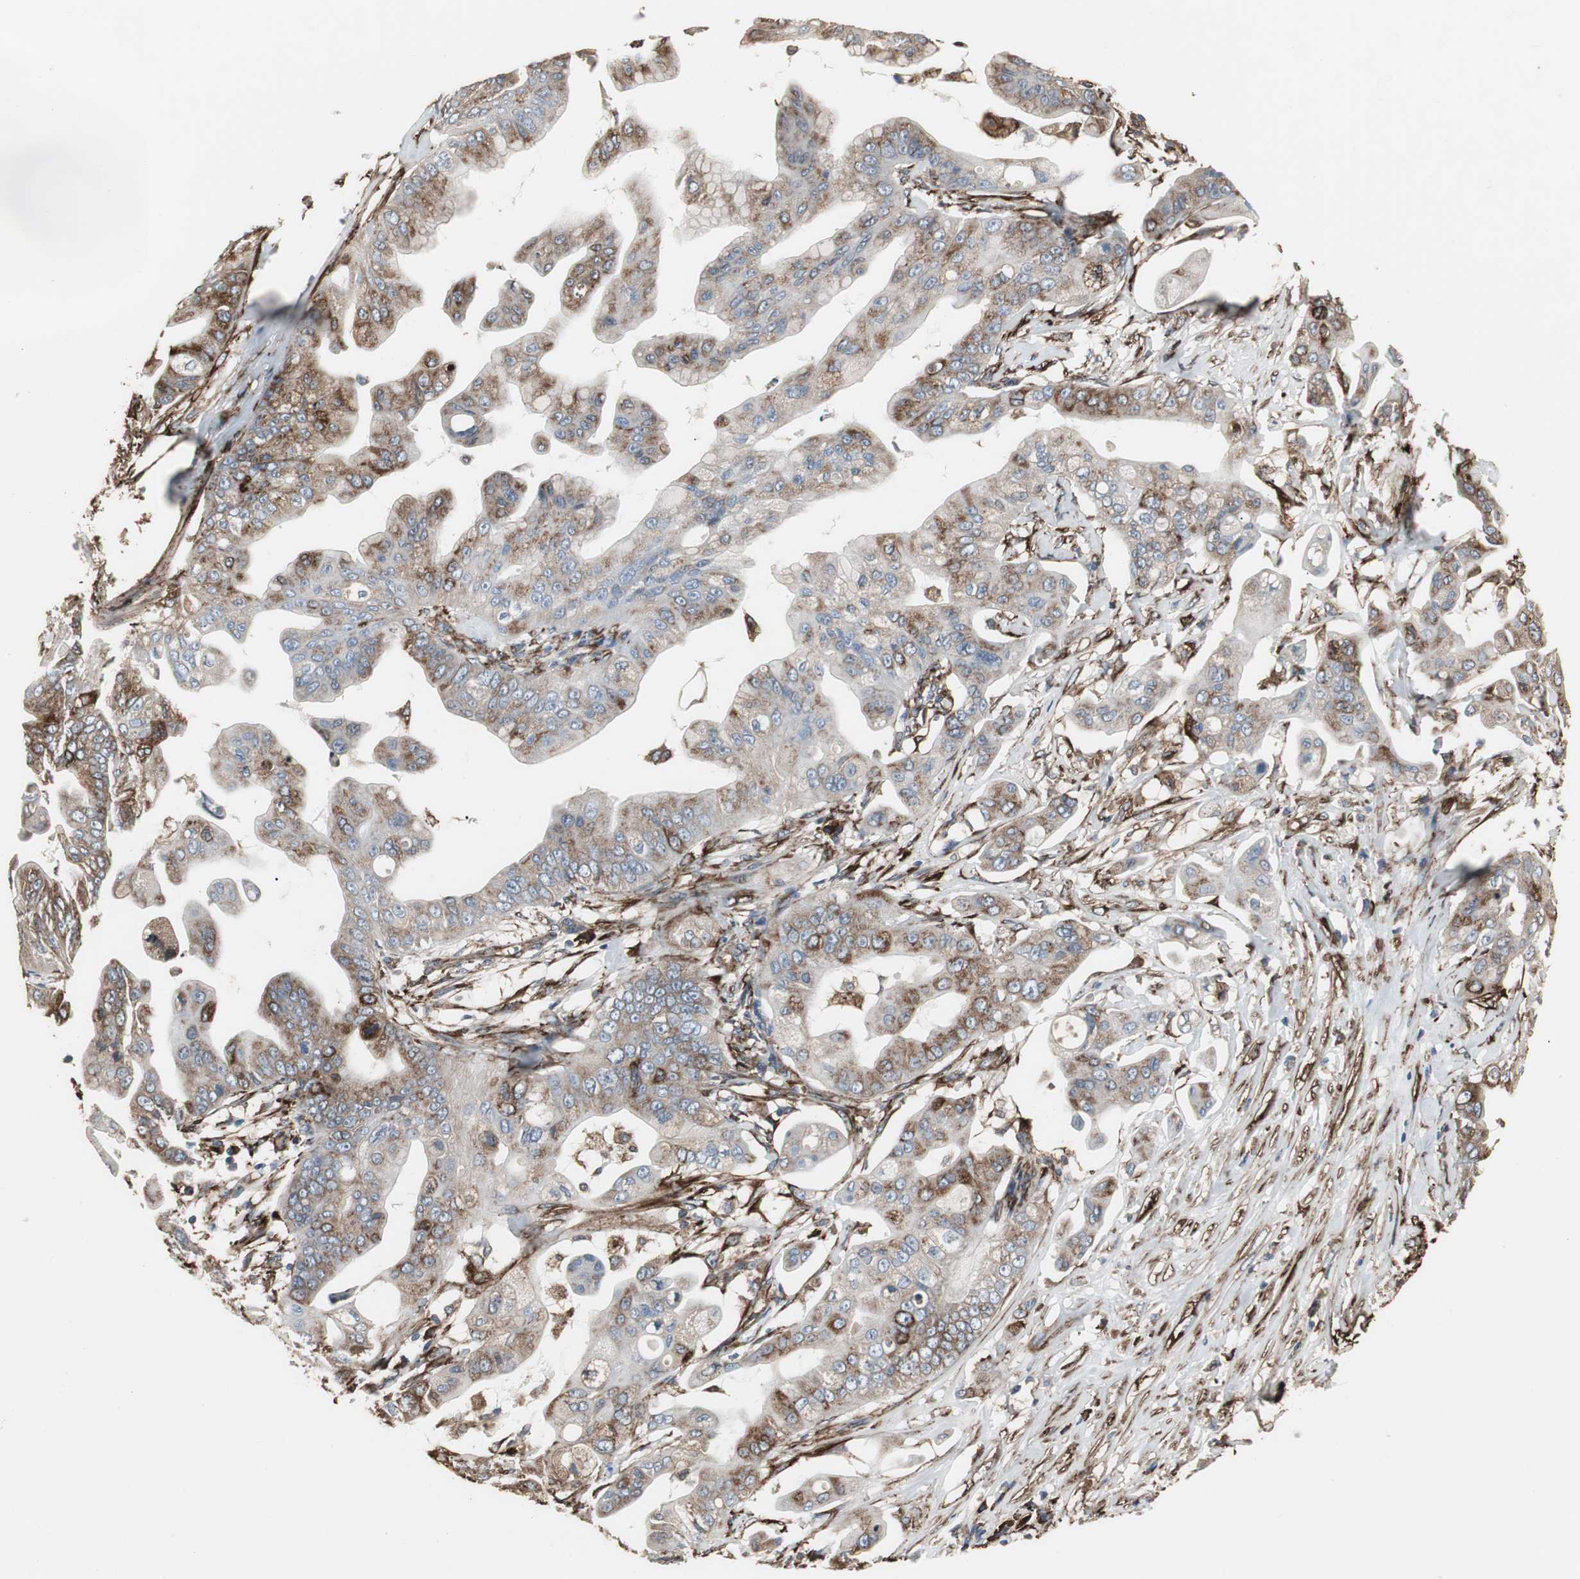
{"staining": {"intensity": "moderate", "quantity": ">75%", "location": "cytoplasmic/membranous"}, "tissue": "pancreatic cancer", "cell_type": "Tumor cells", "image_type": "cancer", "snomed": [{"axis": "morphology", "description": "Adenocarcinoma, NOS"}, {"axis": "topography", "description": "Pancreas"}], "caption": "Immunohistochemical staining of adenocarcinoma (pancreatic) demonstrates medium levels of moderate cytoplasmic/membranous expression in about >75% of tumor cells.", "gene": "CALU", "patient": {"sex": "female", "age": 75}}